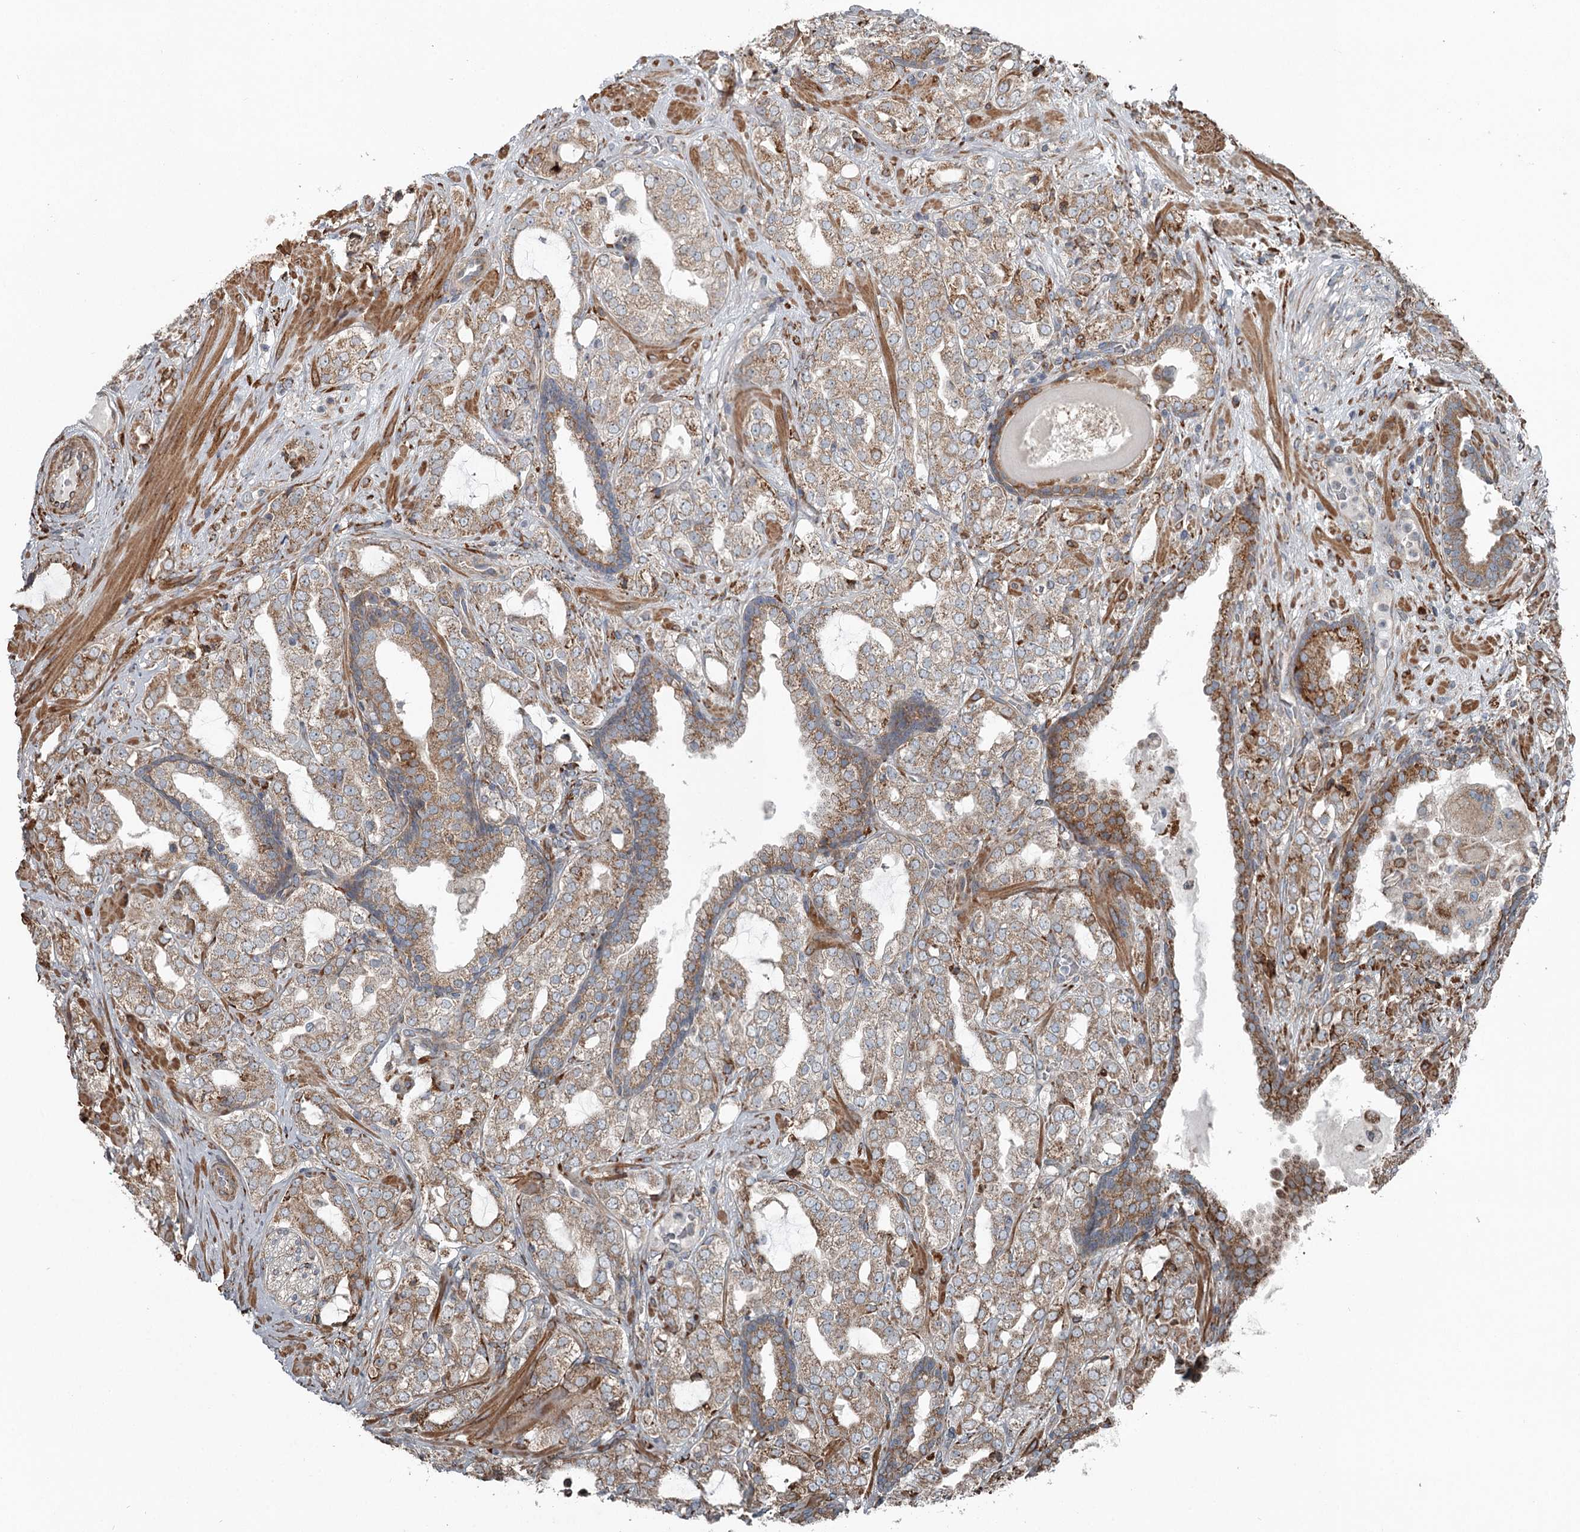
{"staining": {"intensity": "weak", "quantity": ">75%", "location": "cytoplasmic/membranous"}, "tissue": "prostate cancer", "cell_type": "Tumor cells", "image_type": "cancer", "snomed": [{"axis": "morphology", "description": "Adenocarcinoma, High grade"}, {"axis": "topography", "description": "Prostate"}], "caption": "This is a histology image of immunohistochemistry staining of prostate cancer, which shows weak staining in the cytoplasmic/membranous of tumor cells.", "gene": "RASSF8", "patient": {"sex": "male", "age": 64}}